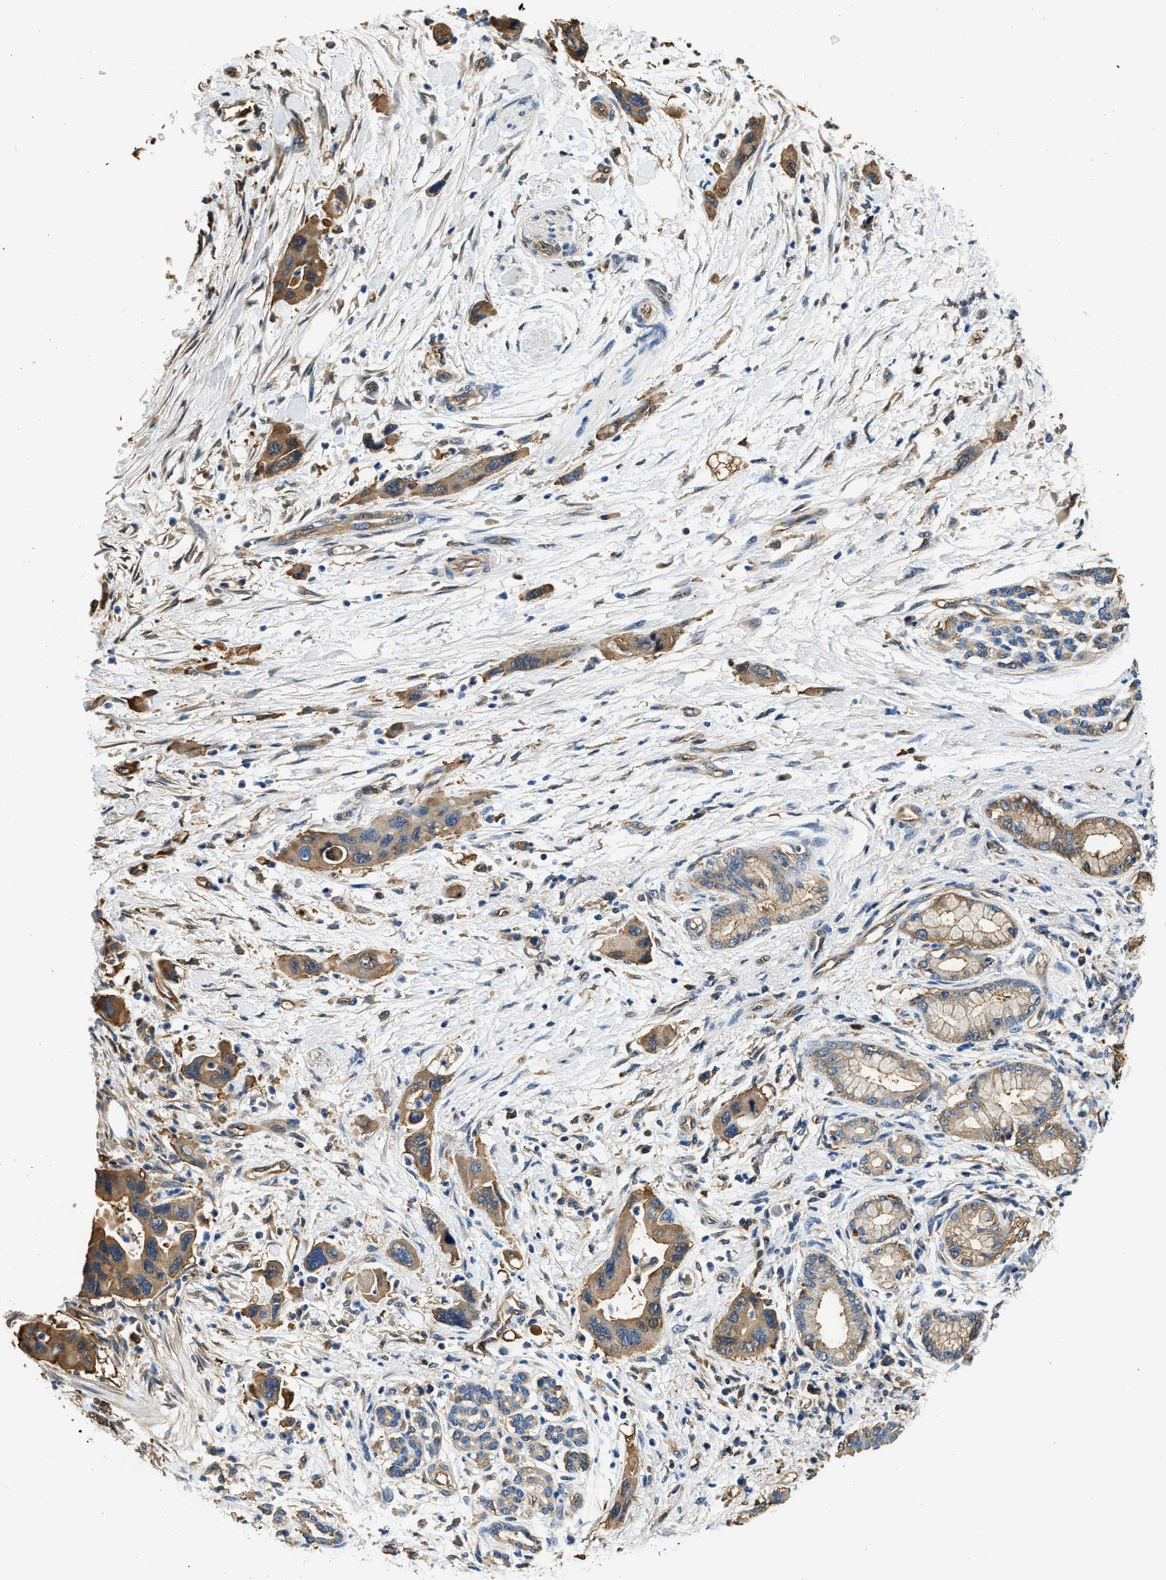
{"staining": {"intensity": "moderate", "quantity": ">75%", "location": "cytoplasmic/membranous"}, "tissue": "pancreatic cancer", "cell_type": "Tumor cells", "image_type": "cancer", "snomed": [{"axis": "morphology", "description": "Normal tissue, NOS"}, {"axis": "morphology", "description": "Adenocarcinoma, NOS"}, {"axis": "topography", "description": "Pancreas"}], "caption": "Human pancreatic cancer stained for a protein (brown) reveals moderate cytoplasmic/membranous positive expression in about >75% of tumor cells.", "gene": "PPP2R1B", "patient": {"sex": "female", "age": 71}}